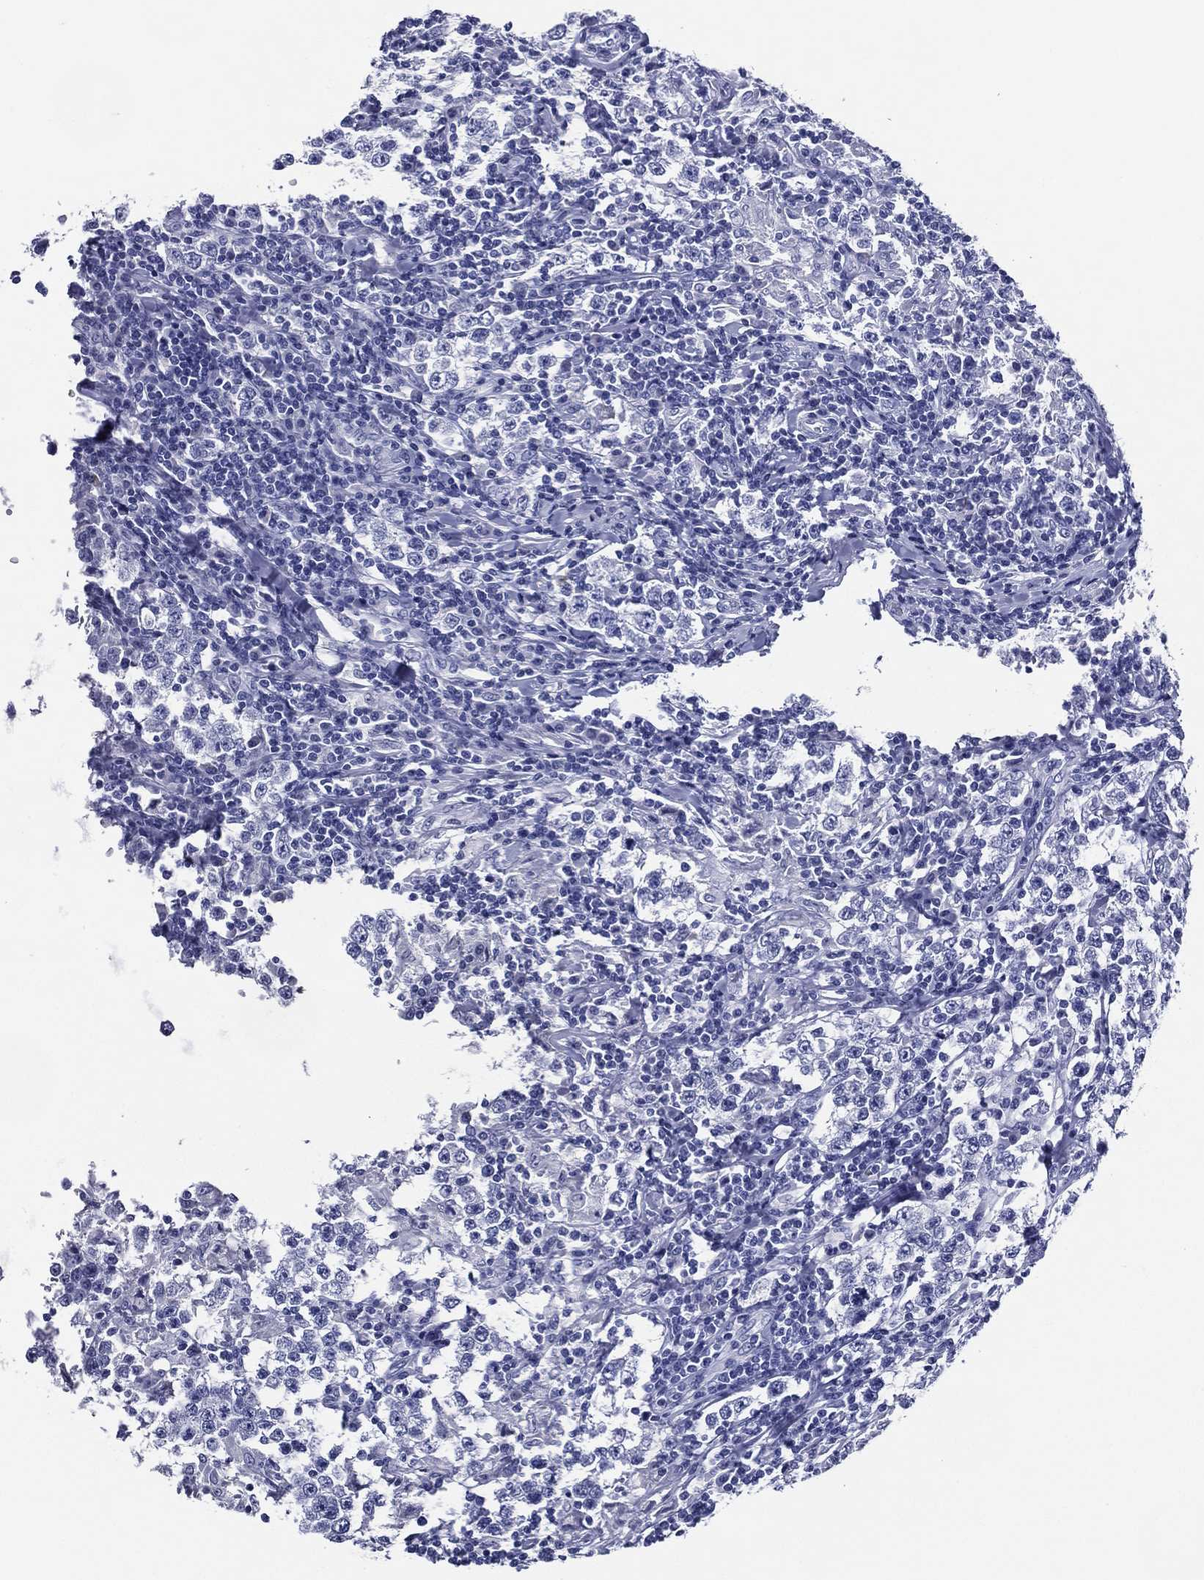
{"staining": {"intensity": "negative", "quantity": "none", "location": "none"}, "tissue": "testis cancer", "cell_type": "Tumor cells", "image_type": "cancer", "snomed": [{"axis": "morphology", "description": "Seminoma, NOS"}, {"axis": "morphology", "description": "Carcinoma, Embryonal, NOS"}, {"axis": "topography", "description": "Testis"}], "caption": "High magnification brightfield microscopy of testis cancer stained with DAB (3,3'-diaminobenzidine) (brown) and counterstained with hematoxylin (blue): tumor cells show no significant positivity. (Brightfield microscopy of DAB (3,3'-diaminobenzidine) immunohistochemistry at high magnification).", "gene": "ACE2", "patient": {"sex": "male", "age": 41}}